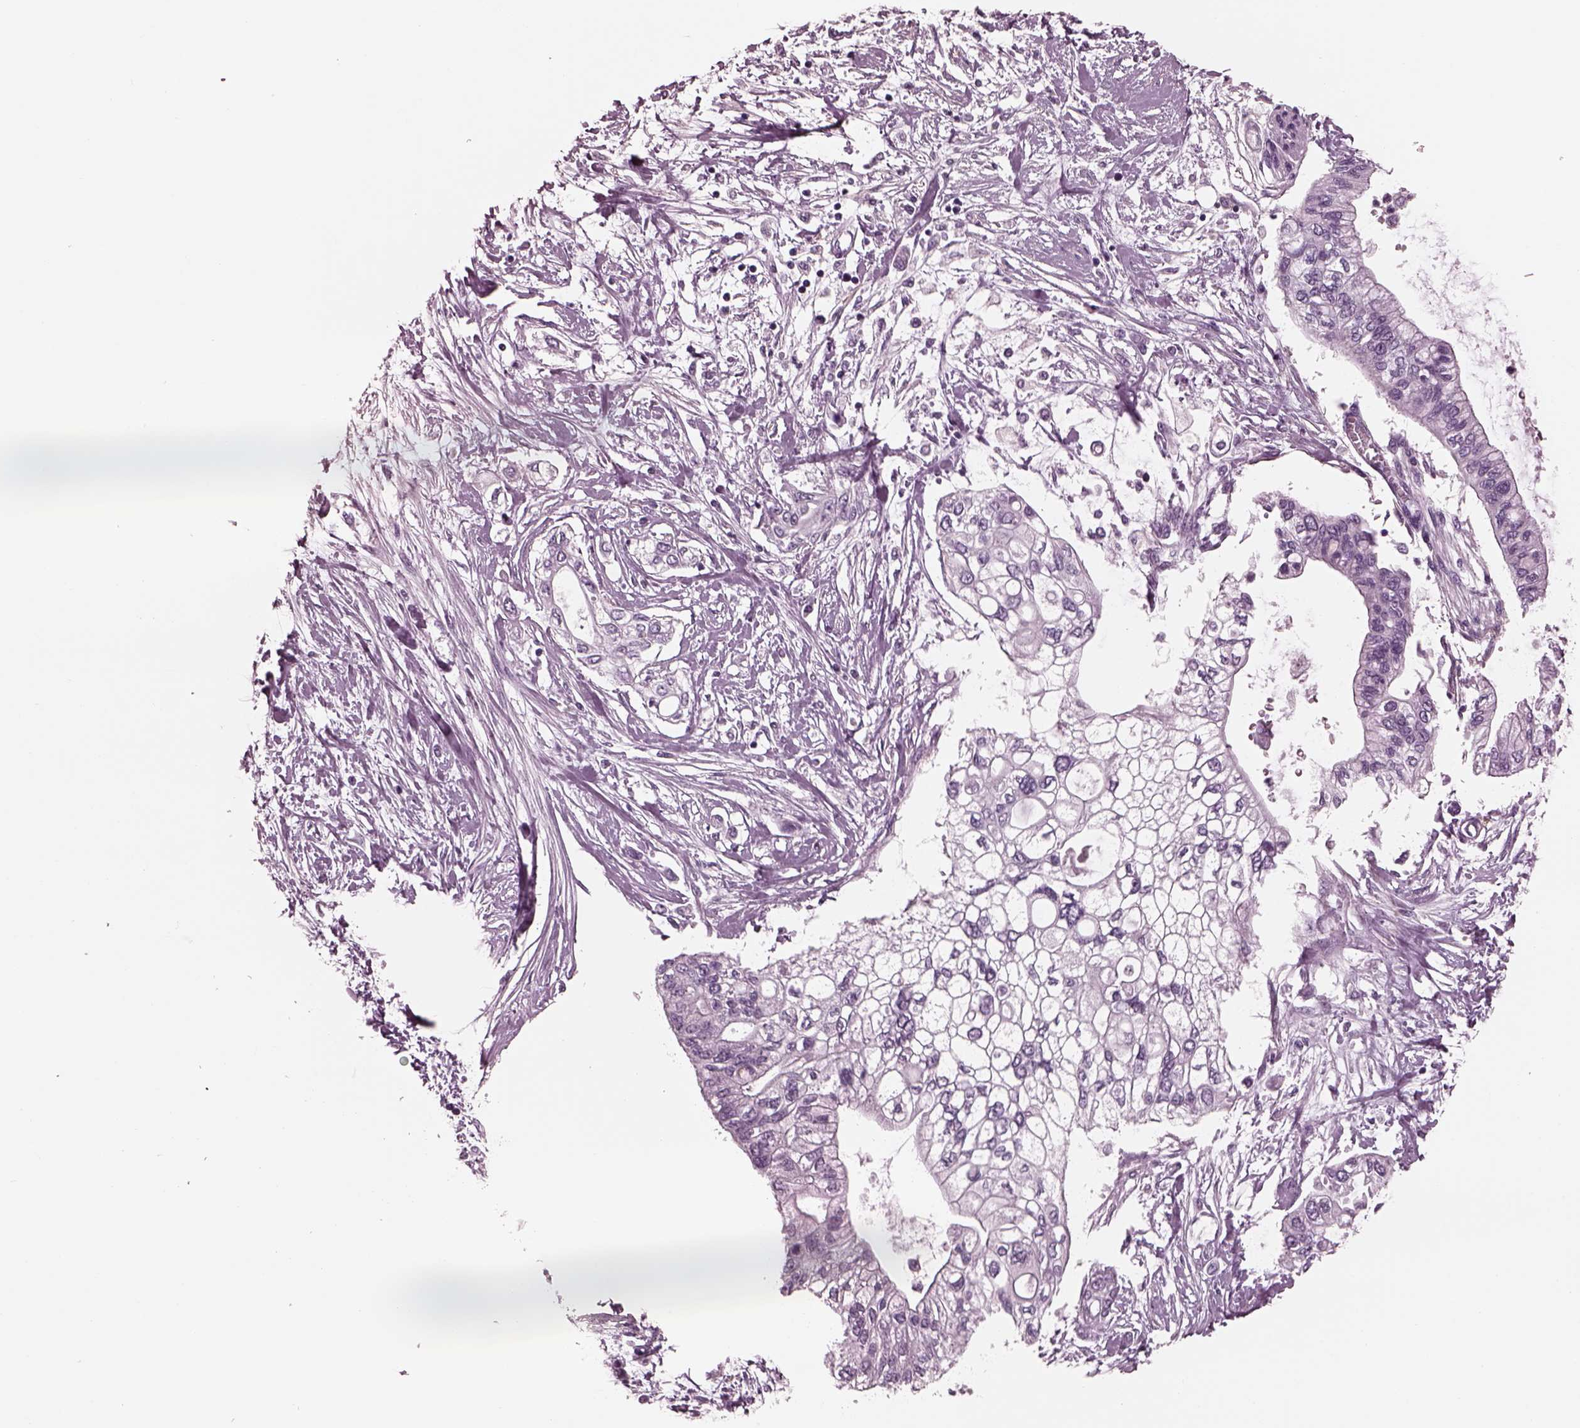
{"staining": {"intensity": "negative", "quantity": "none", "location": "none"}, "tissue": "pancreatic cancer", "cell_type": "Tumor cells", "image_type": "cancer", "snomed": [{"axis": "morphology", "description": "Adenocarcinoma, NOS"}, {"axis": "topography", "description": "Pancreas"}], "caption": "There is no significant expression in tumor cells of pancreatic adenocarcinoma. (Stains: DAB immunohistochemistry (IHC) with hematoxylin counter stain, Microscopy: brightfield microscopy at high magnification).", "gene": "CGA", "patient": {"sex": "female", "age": 77}}